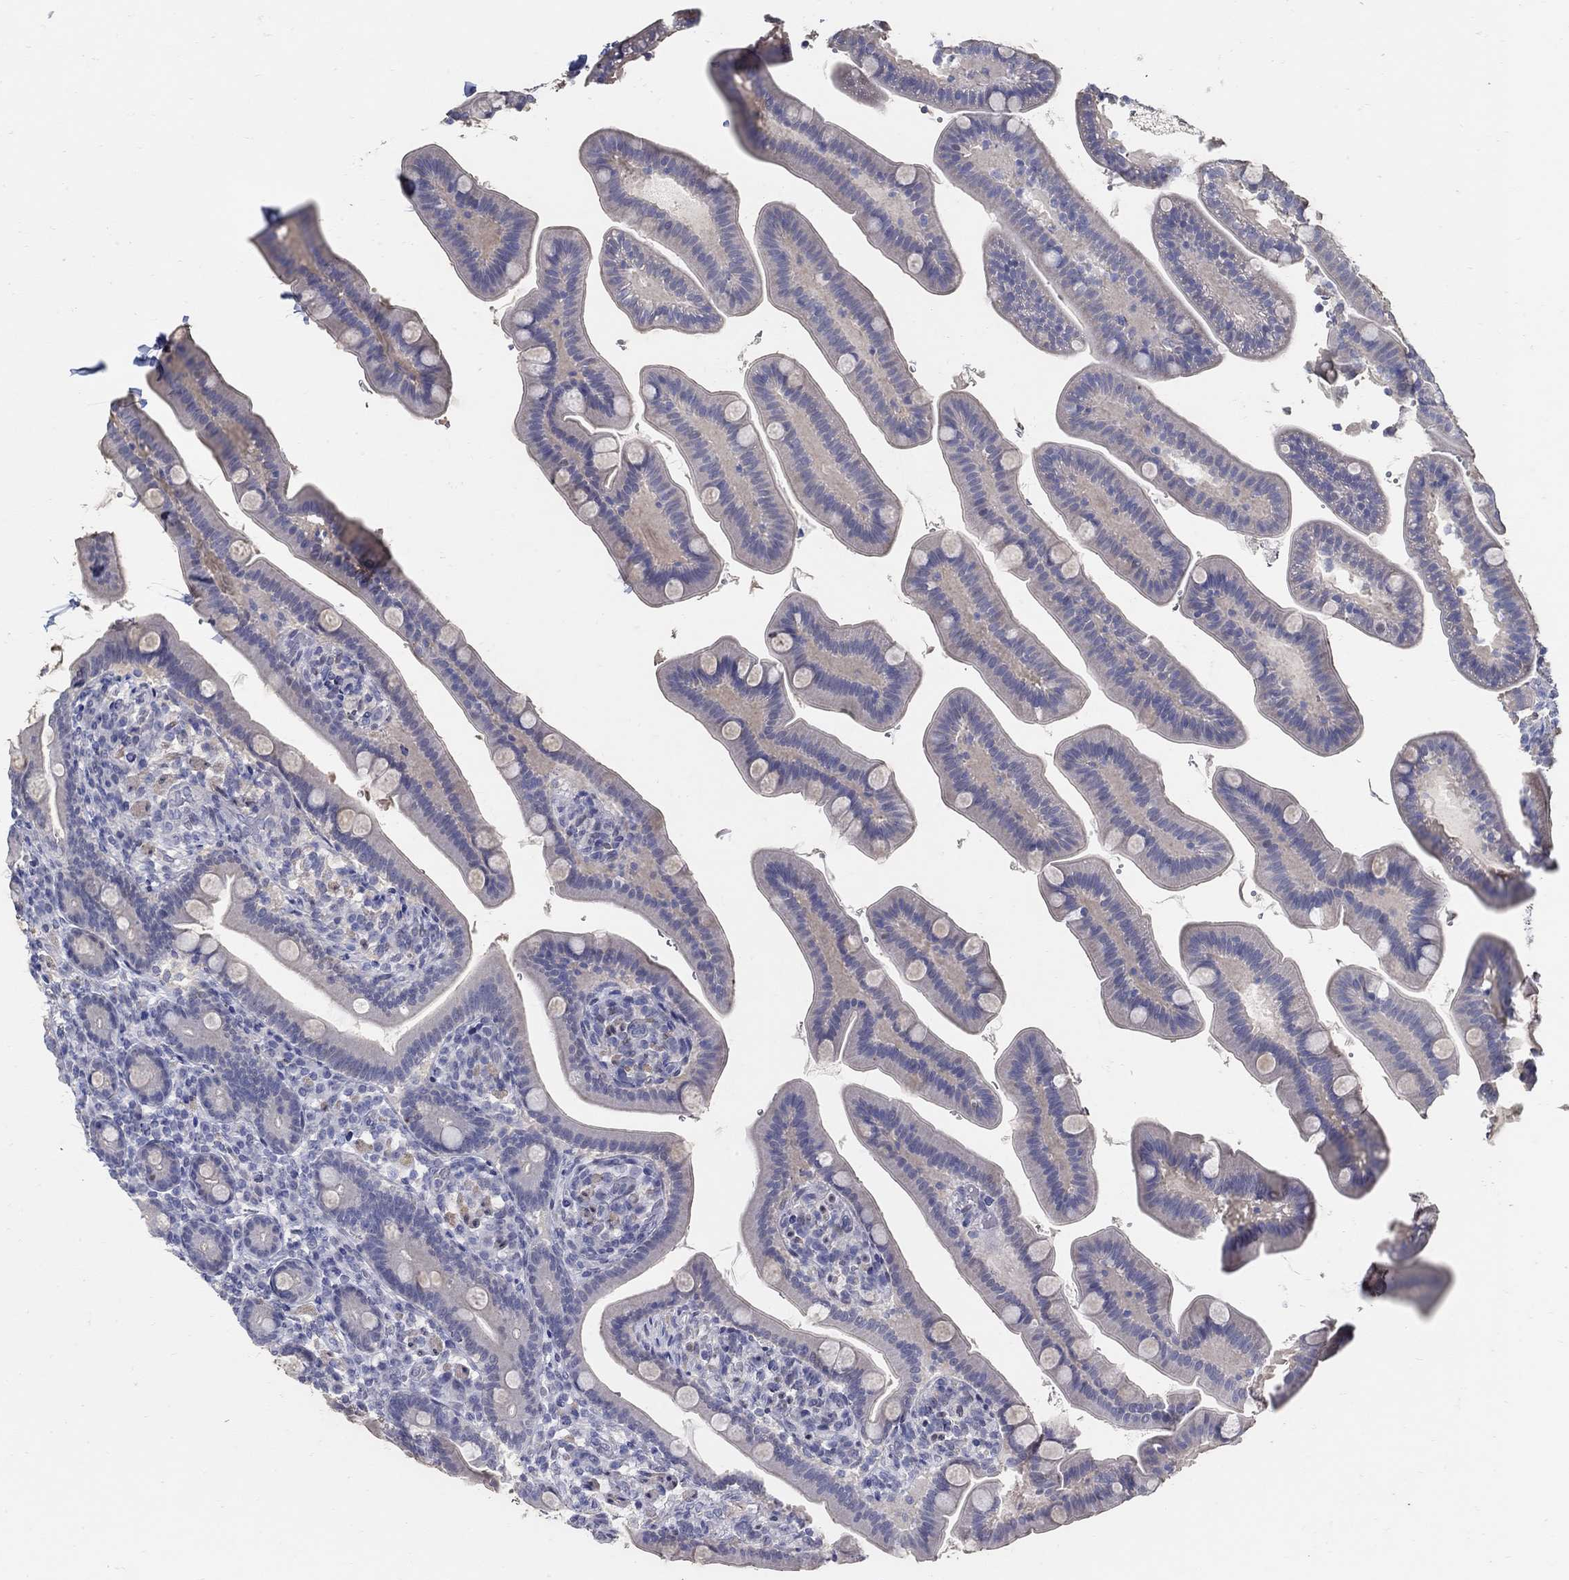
{"staining": {"intensity": "negative", "quantity": "none", "location": "none"}, "tissue": "small intestine", "cell_type": "Glandular cells", "image_type": "normal", "snomed": [{"axis": "morphology", "description": "Normal tissue, NOS"}, {"axis": "topography", "description": "Small intestine"}], "caption": "This is an IHC histopathology image of normal human small intestine. There is no staining in glandular cells.", "gene": "USP29", "patient": {"sex": "male", "age": 66}}